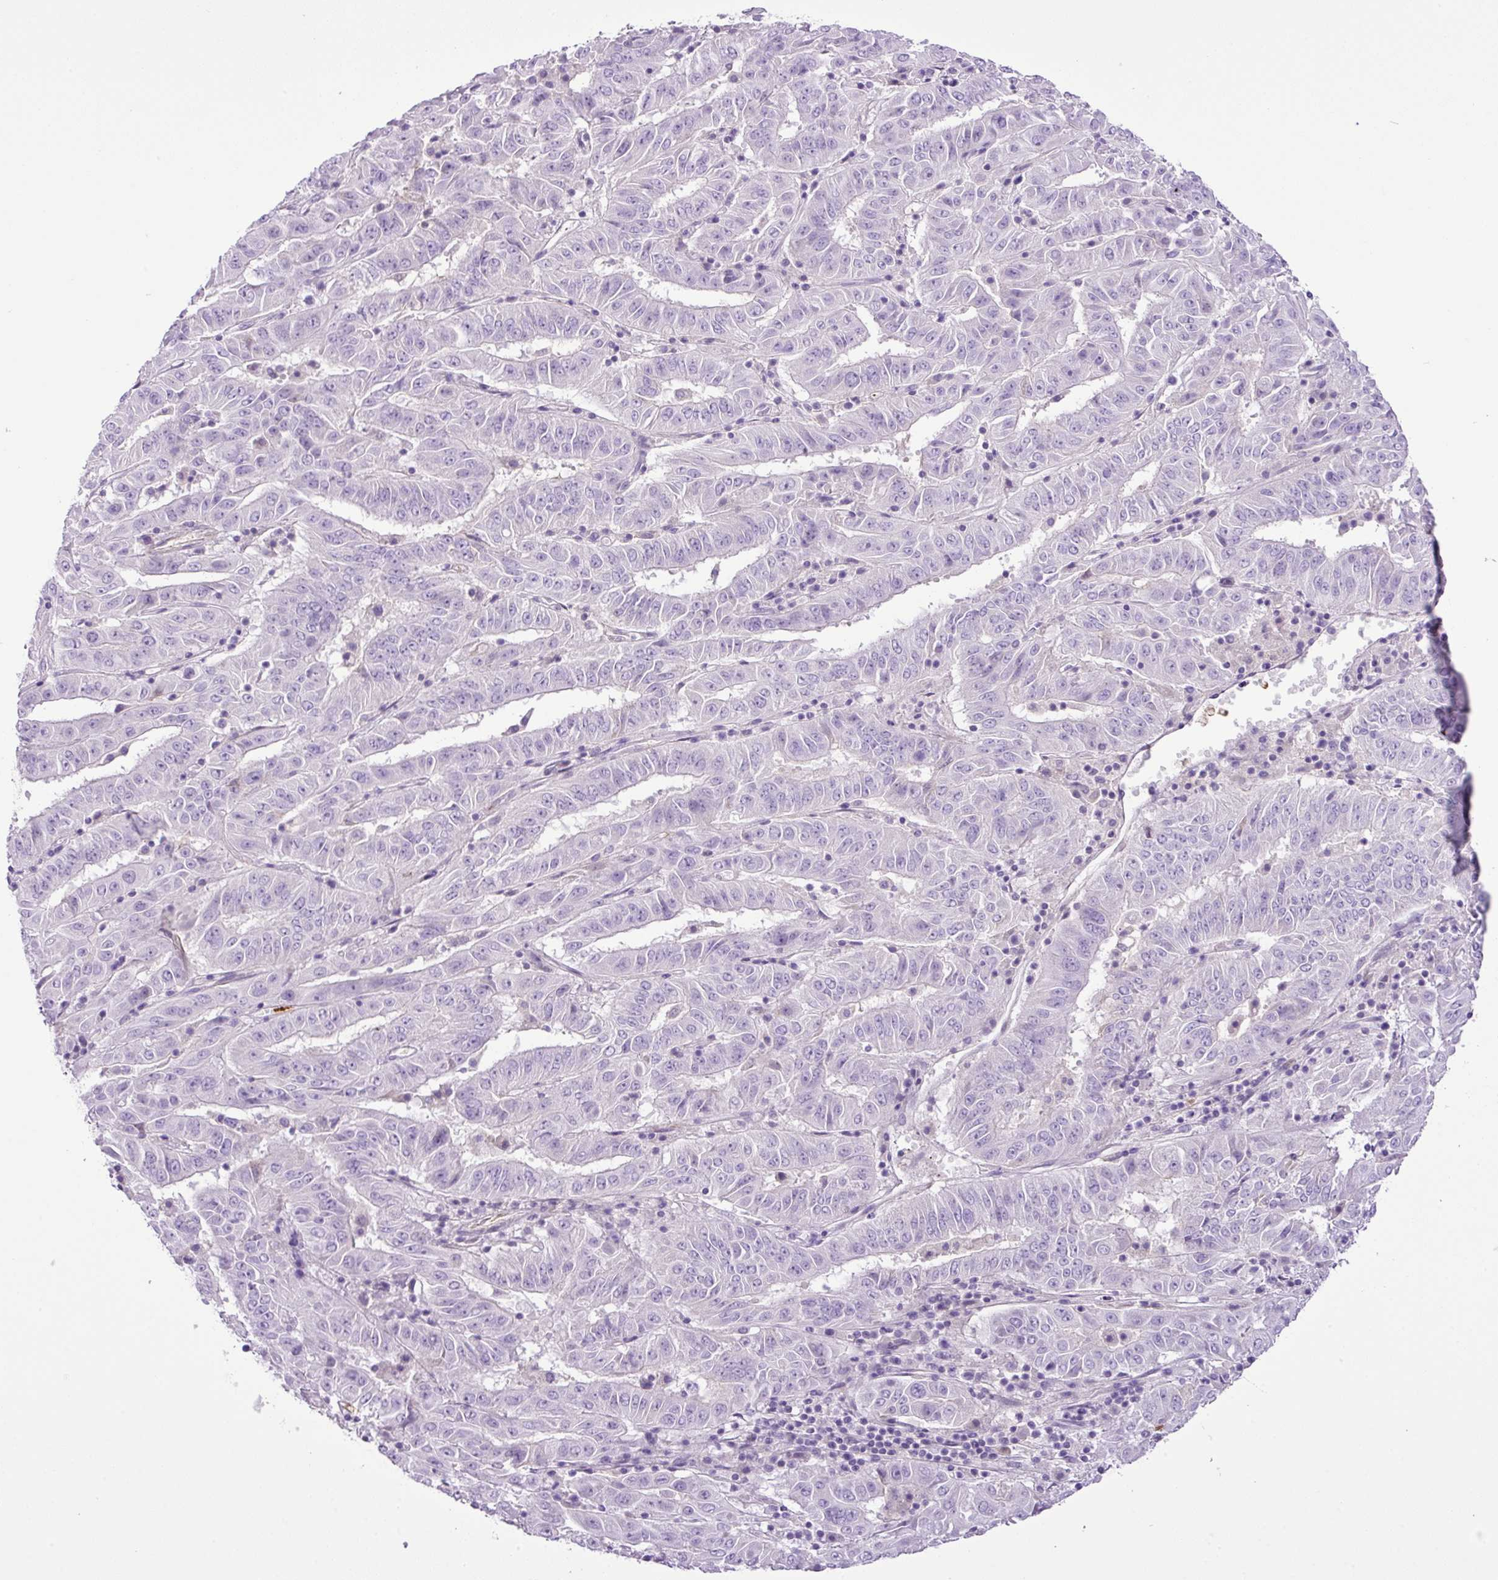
{"staining": {"intensity": "negative", "quantity": "none", "location": "none"}, "tissue": "pancreatic cancer", "cell_type": "Tumor cells", "image_type": "cancer", "snomed": [{"axis": "morphology", "description": "Adenocarcinoma, NOS"}, {"axis": "topography", "description": "Pancreas"}], "caption": "This is a photomicrograph of IHC staining of pancreatic adenocarcinoma, which shows no expression in tumor cells.", "gene": "HTR3E", "patient": {"sex": "male", "age": 63}}